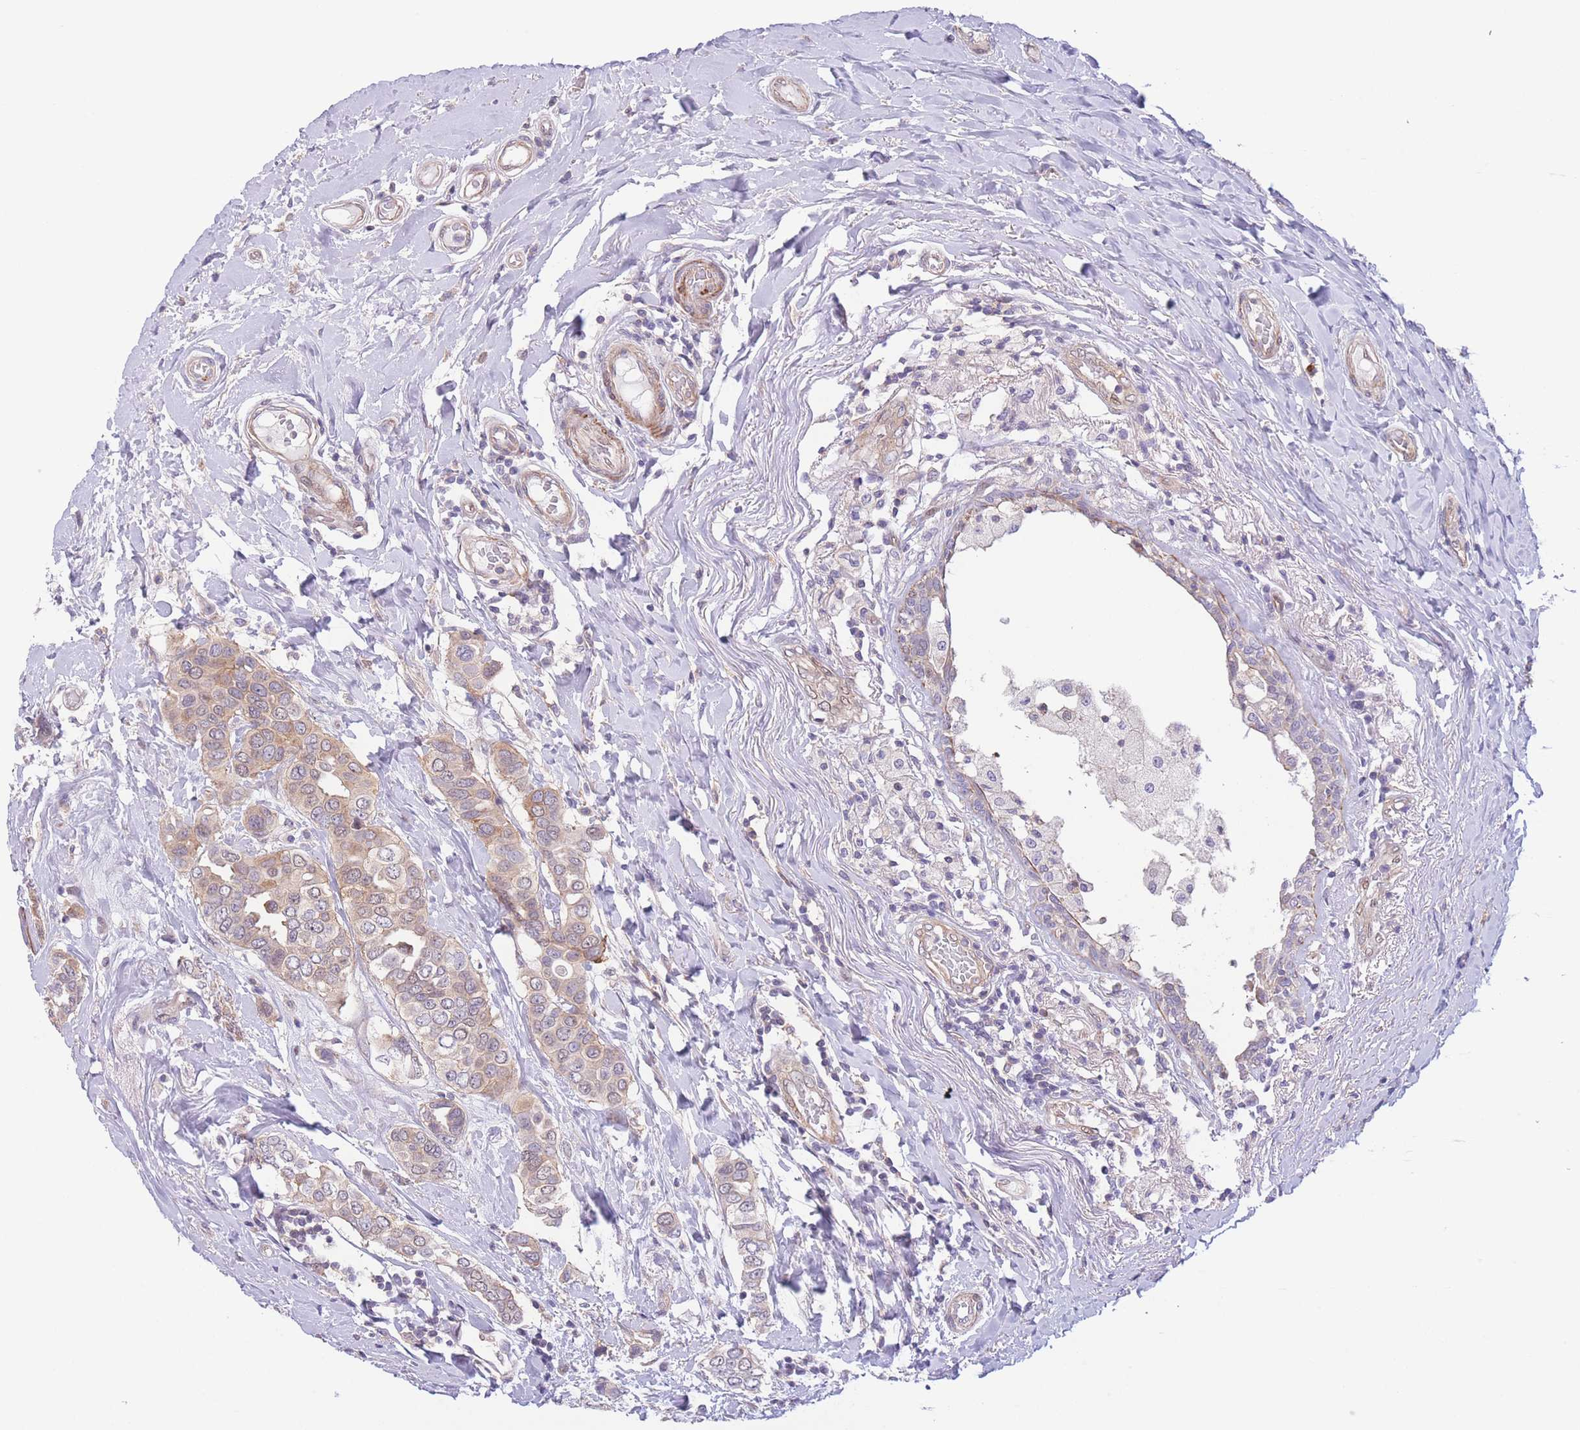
{"staining": {"intensity": "weak", "quantity": "25%-75%", "location": "cytoplasmic/membranous"}, "tissue": "breast cancer", "cell_type": "Tumor cells", "image_type": "cancer", "snomed": [{"axis": "morphology", "description": "Lobular carcinoma"}, {"axis": "topography", "description": "Breast"}], "caption": "This histopathology image displays lobular carcinoma (breast) stained with immunohistochemistry (IHC) to label a protein in brown. The cytoplasmic/membranous of tumor cells show weak positivity for the protein. Nuclei are counter-stained blue.", "gene": "C9orf152", "patient": {"sex": "female", "age": 51}}